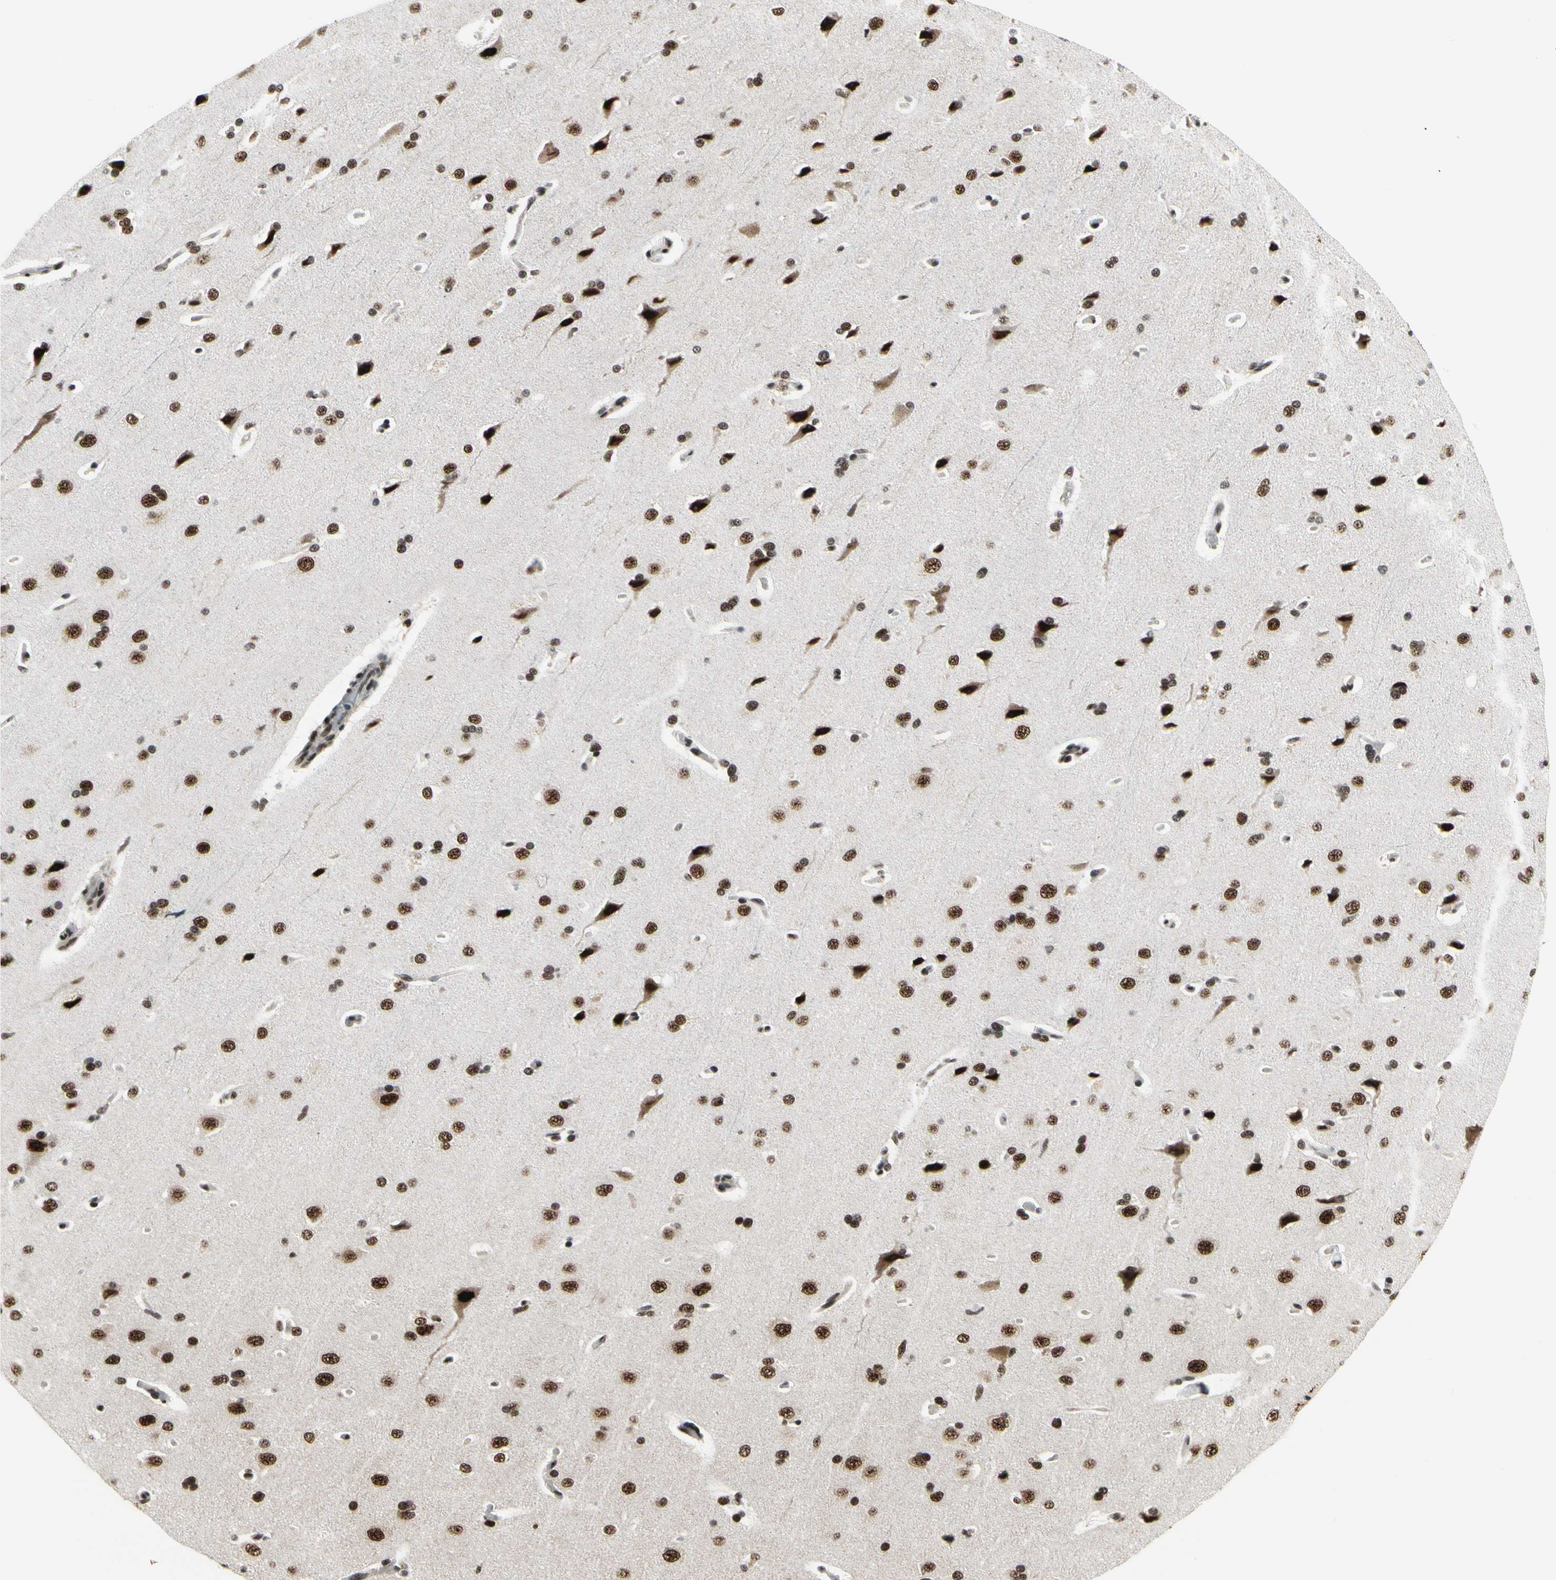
{"staining": {"intensity": "strong", "quantity": ">75%", "location": "nuclear"}, "tissue": "cerebral cortex", "cell_type": "Endothelial cells", "image_type": "normal", "snomed": [{"axis": "morphology", "description": "Normal tissue, NOS"}, {"axis": "topography", "description": "Cerebral cortex"}], "caption": "This is a photomicrograph of immunohistochemistry (IHC) staining of benign cerebral cortex, which shows strong positivity in the nuclear of endothelial cells.", "gene": "SRSF11", "patient": {"sex": "male", "age": 62}}